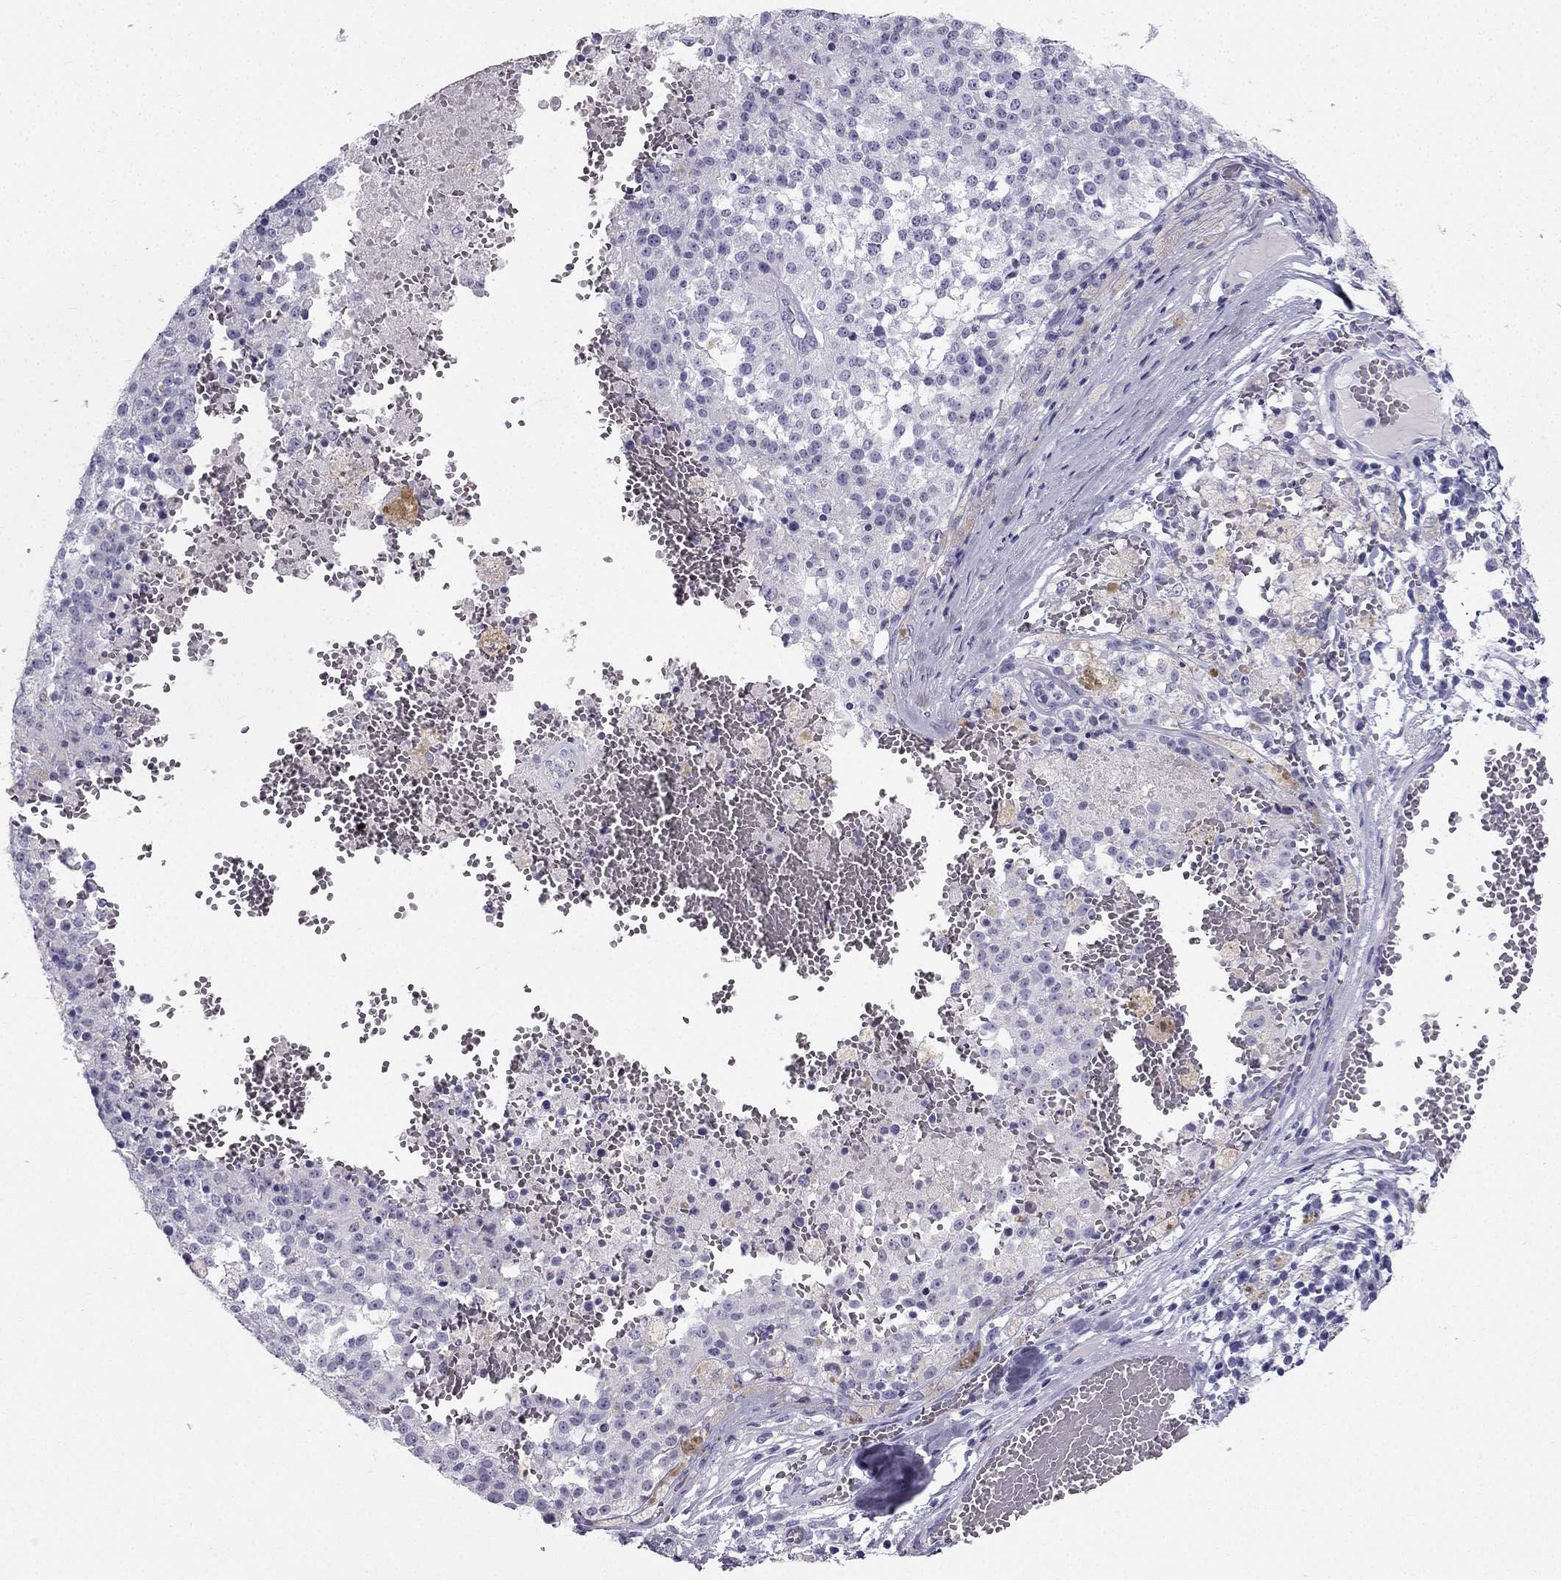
{"staining": {"intensity": "negative", "quantity": "none", "location": "none"}, "tissue": "melanoma", "cell_type": "Tumor cells", "image_type": "cancer", "snomed": [{"axis": "morphology", "description": "Malignant melanoma, Metastatic site"}, {"axis": "topography", "description": "Lymph node"}], "caption": "This is an IHC photomicrograph of human malignant melanoma (metastatic site). There is no positivity in tumor cells.", "gene": "TFF3", "patient": {"sex": "female", "age": 64}}